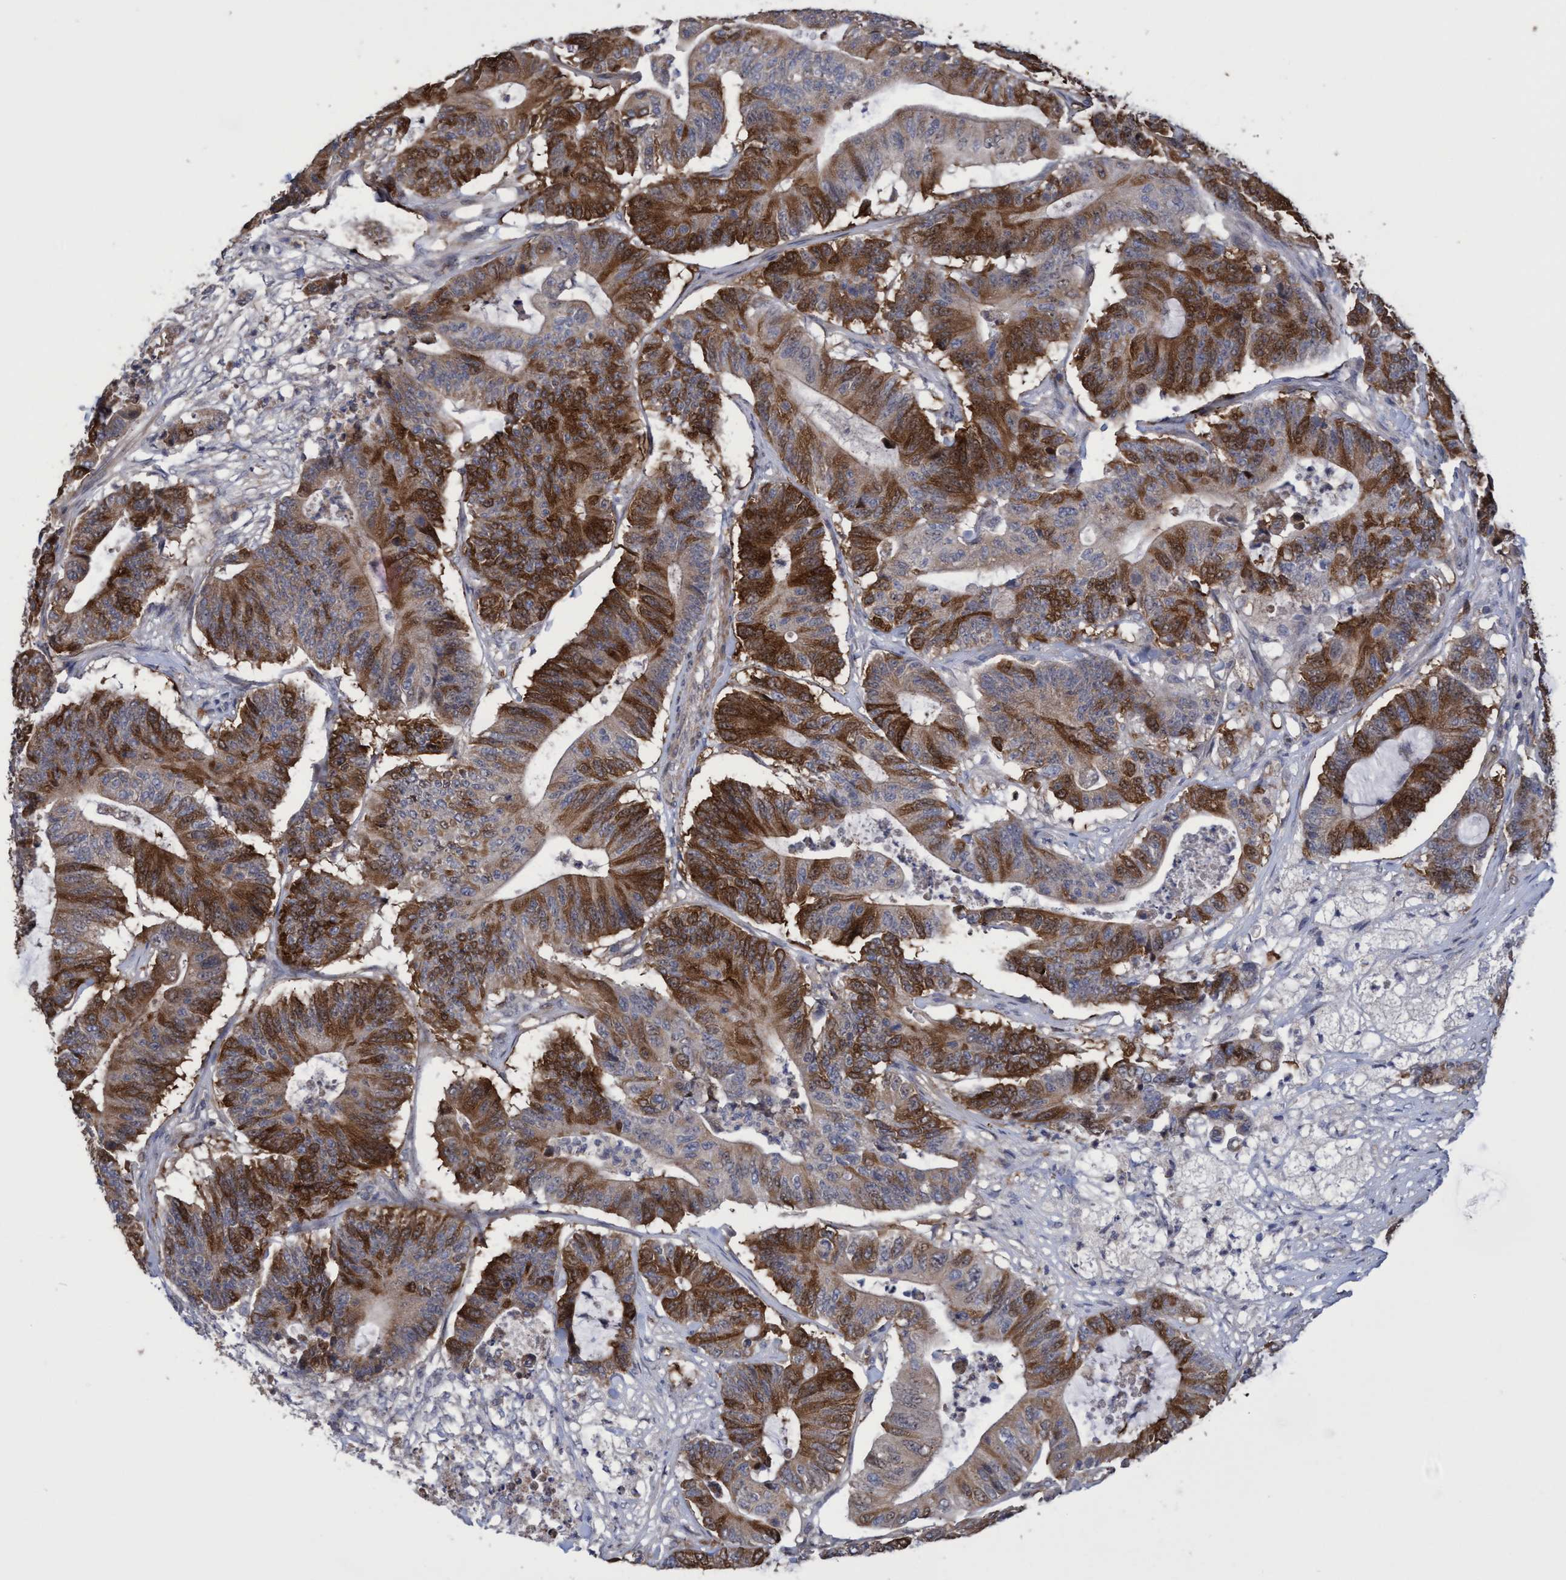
{"staining": {"intensity": "strong", "quantity": ">75%", "location": "cytoplasmic/membranous,nuclear"}, "tissue": "colorectal cancer", "cell_type": "Tumor cells", "image_type": "cancer", "snomed": [{"axis": "morphology", "description": "Adenocarcinoma, NOS"}, {"axis": "topography", "description": "Colon"}], "caption": "Strong cytoplasmic/membranous and nuclear positivity is seen in approximately >75% of tumor cells in colorectal cancer (adenocarcinoma). Nuclei are stained in blue.", "gene": "SLBP", "patient": {"sex": "female", "age": 84}}